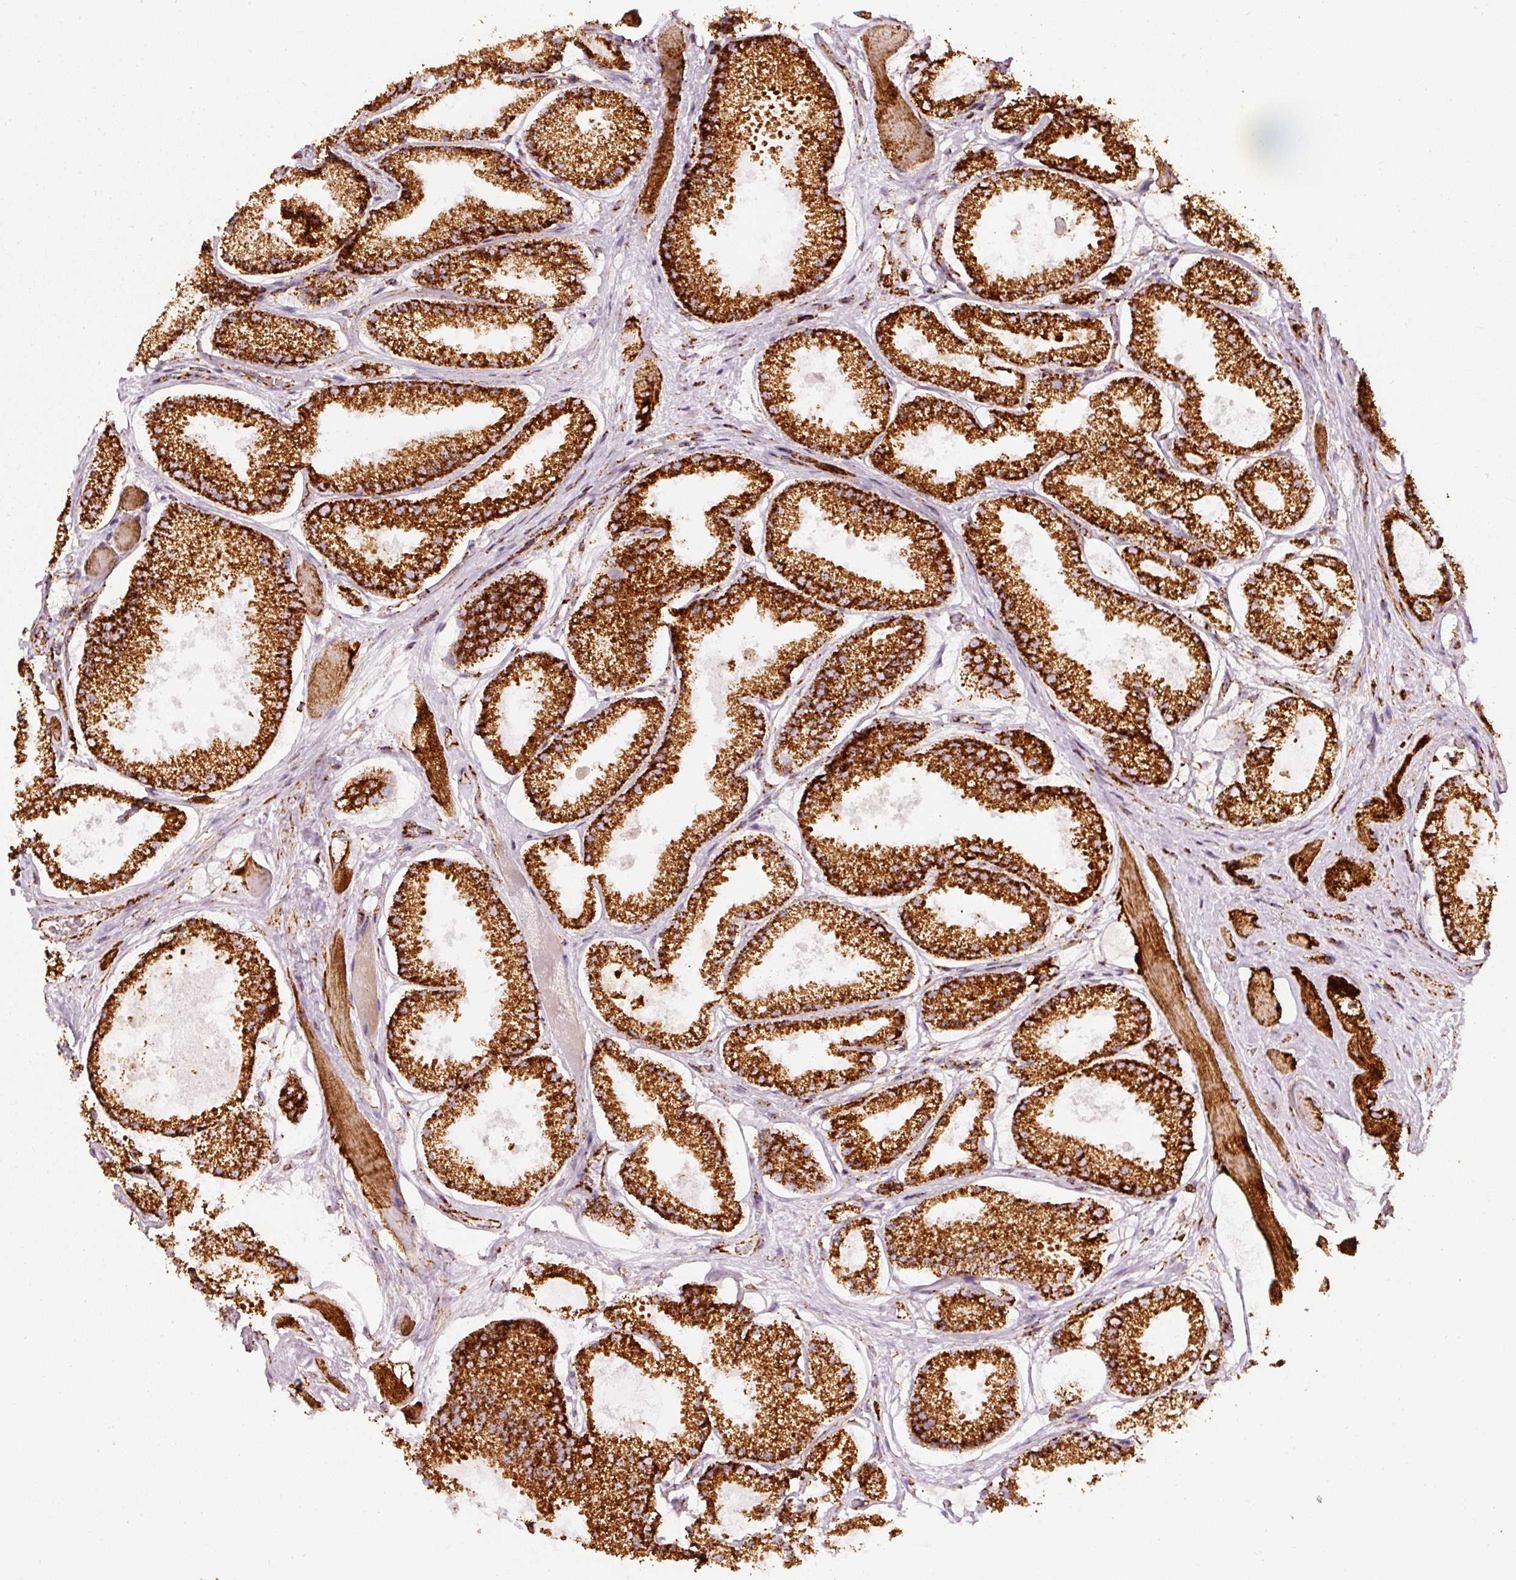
{"staining": {"intensity": "strong", "quantity": ">75%", "location": "cytoplasmic/membranous"}, "tissue": "prostate cancer", "cell_type": "Tumor cells", "image_type": "cancer", "snomed": [{"axis": "morphology", "description": "Adenocarcinoma, High grade"}, {"axis": "topography", "description": "Prostate"}], "caption": "Immunohistochemistry staining of prostate adenocarcinoma (high-grade), which exhibits high levels of strong cytoplasmic/membranous positivity in about >75% of tumor cells indicating strong cytoplasmic/membranous protein staining. The staining was performed using DAB (brown) for protein detection and nuclei were counterstained in hematoxylin (blue).", "gene": "MT-CO2", "patient": {"sex": "male", "age": 68}}